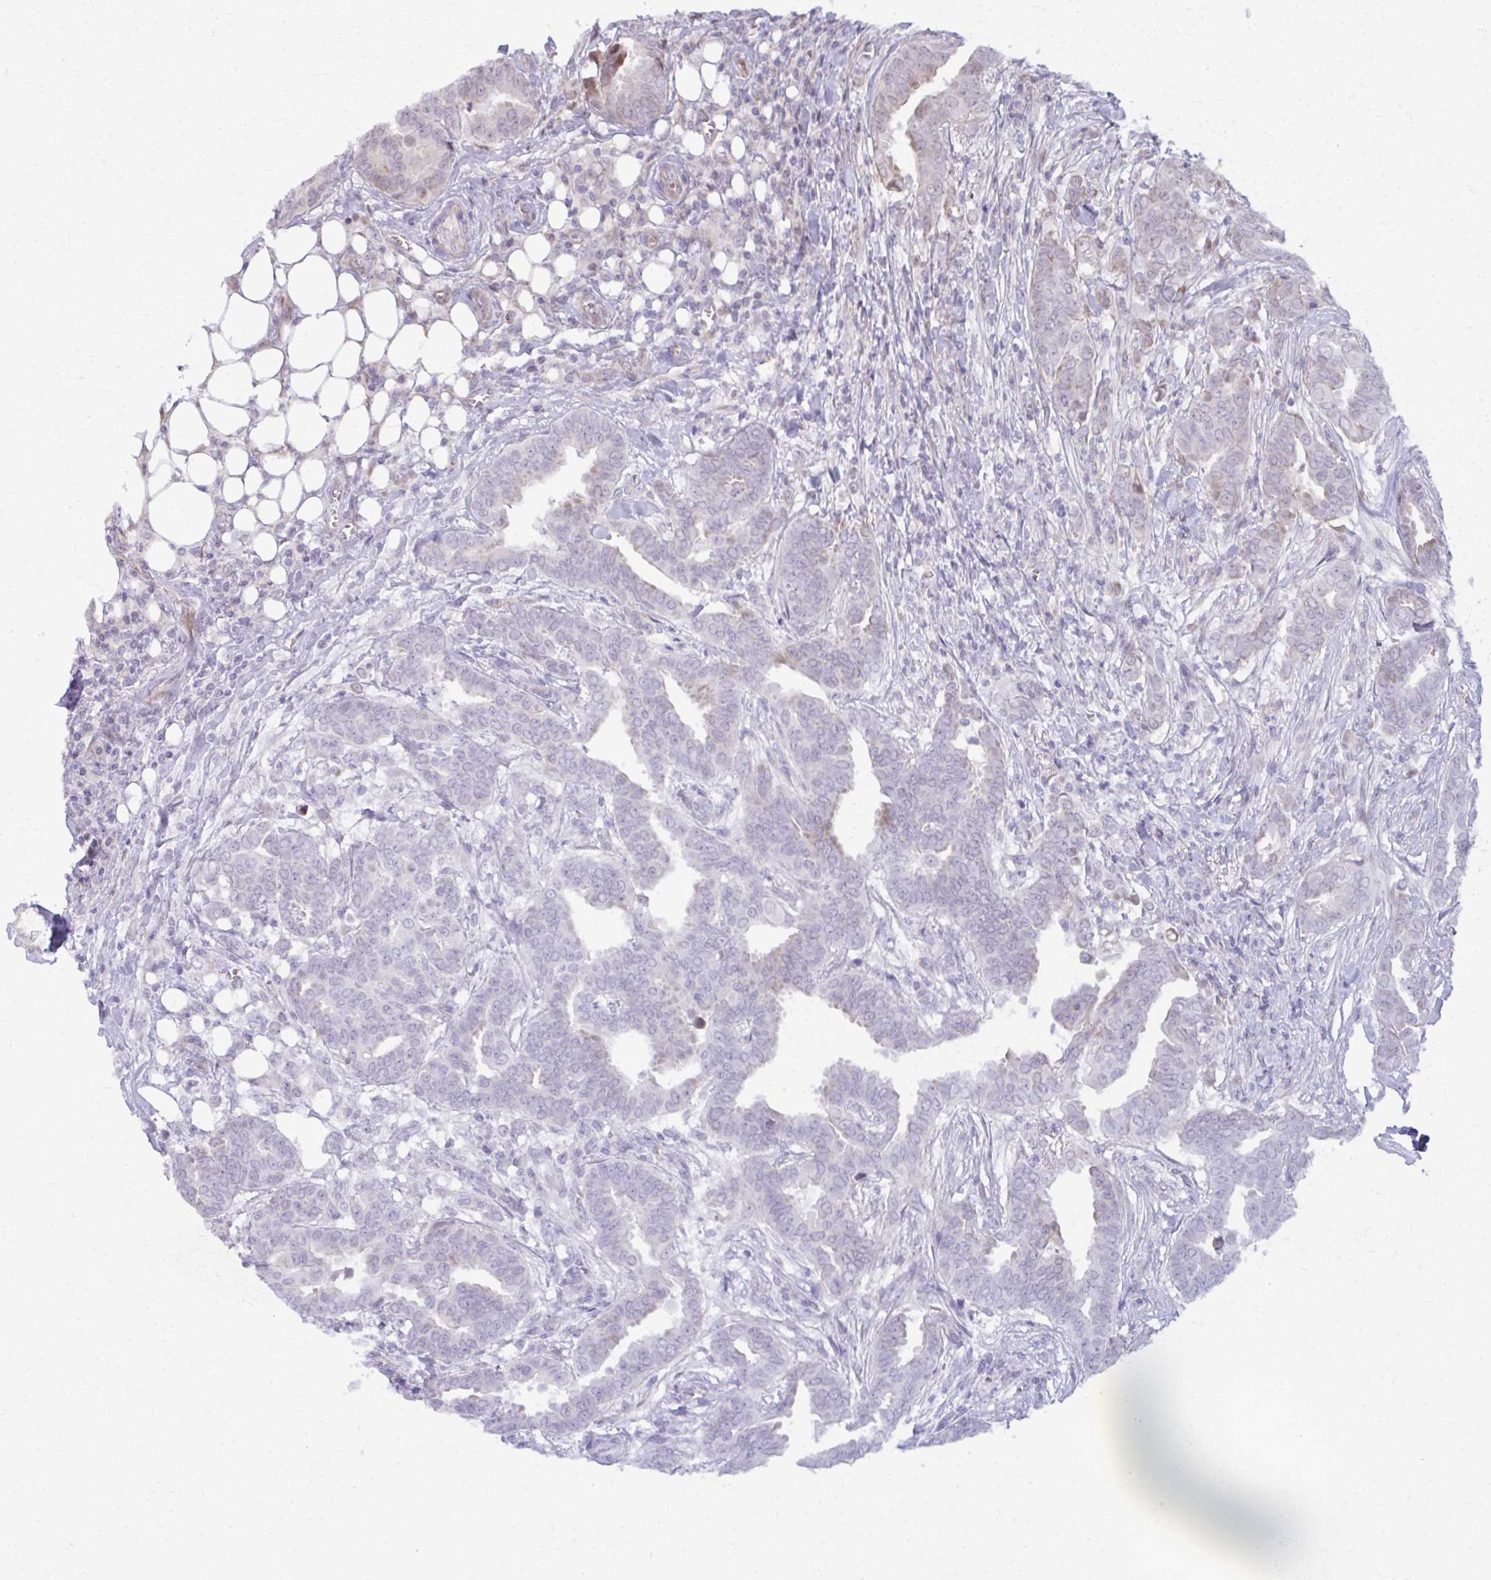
{"staining": {"intensity": "weak", "quantity": "<25%", "location": "cytoplasmic/membranous"}, "tissue": "breast cancer", "cell_type": "Tumor cells", "image_type": "cancer", "snomed": [{"axis": "morphology", "description": "Duct carcinoma"}, {"axis": "topography", "description": "Breast"}], "caption": "The photomicrograph exhibits no significant staining in tumor cells of infiltrating ductal carcinoma (breast).", "gene": "MAF1", "patient": {"sex": "female", "age": 45}}